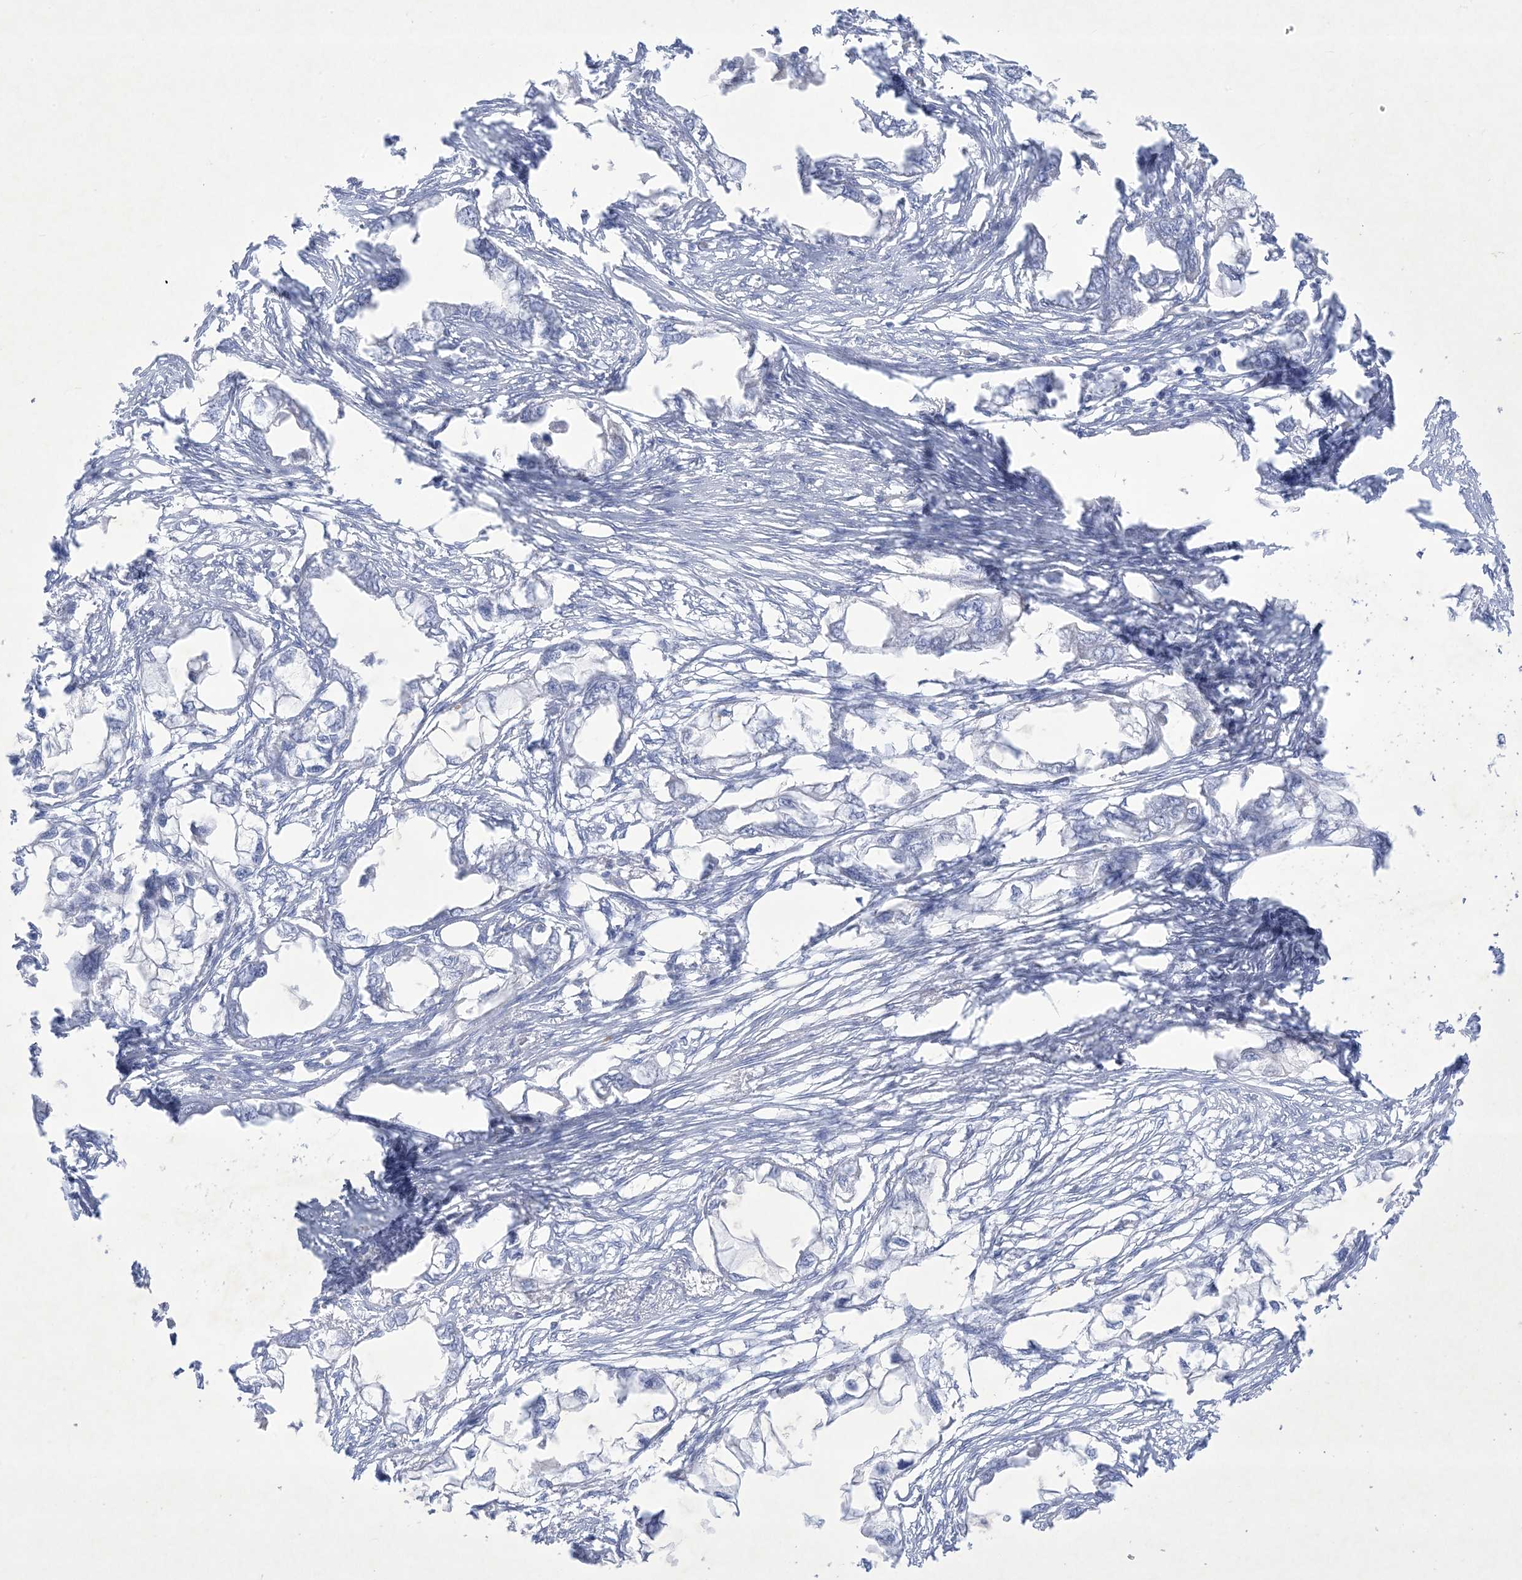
{"staining": {"intensity": "negative", "quantity": "none", "location": "none"}, "tissue": "endometrial cancer", "cell_type": "Tumor cells", "image_type": "cancer", "snomed": [{"axis": "morphology", "description": "Adenocarcinoma, NOS"}, {"axis": "morphology", "description": "Adenocarcinoma, metastatic, NOS"}, {"axis": "topography", "description": "Adipose tissue"}, {"axis": "topography", "description": "Endometrium"}], "caption": "IHC micrograph of neoplastic tissue: endometrial cancer stained with DAB demonstrates no significant protein expression in tumor cells.", "gene": "B3GNT7", "patient": {"sex": "female", "age": 67}}